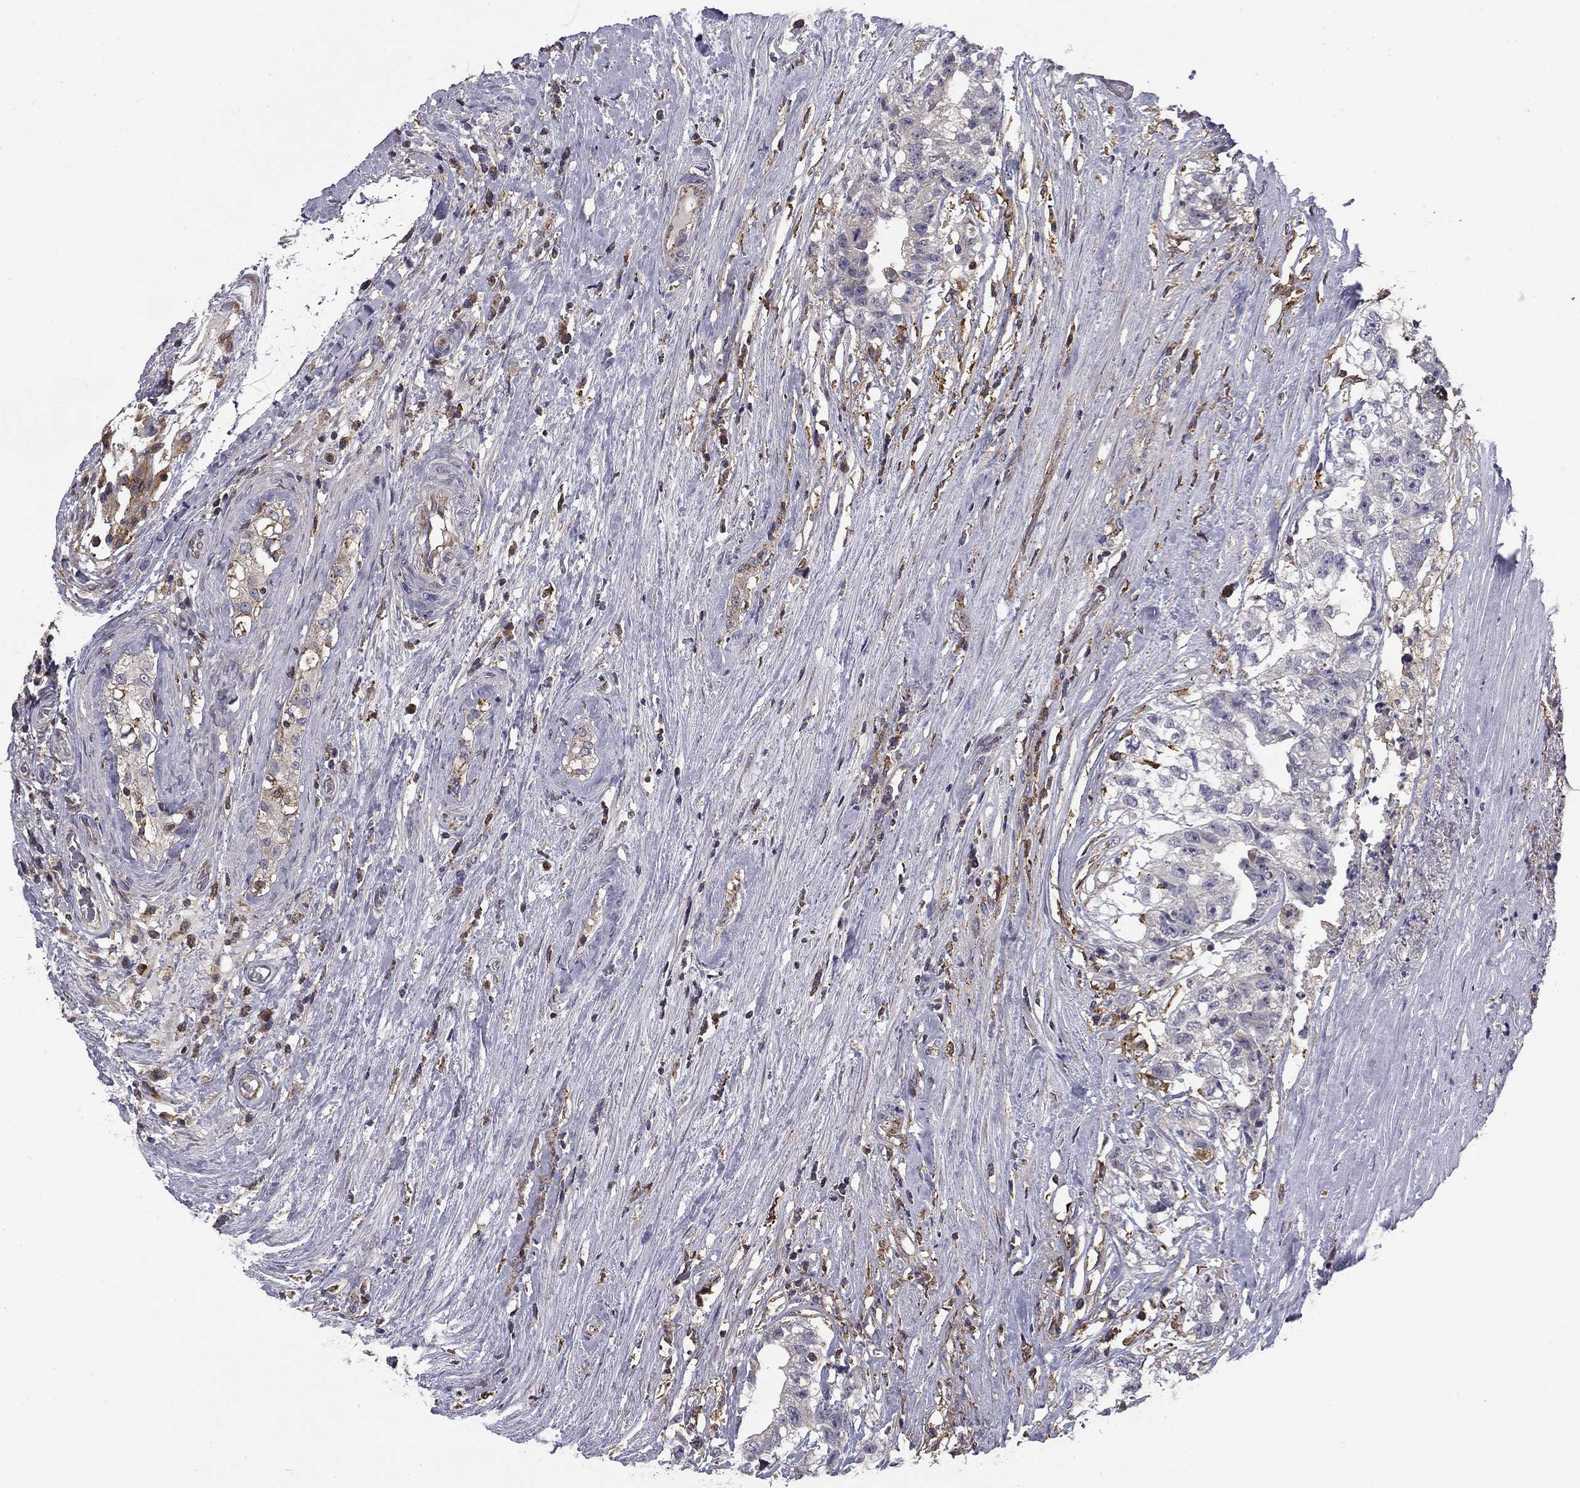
{"staining": {"intensity": "negative", "quantity": "none", "location": "none"}, "tissue": "testis cancer", "cell_type": "Tumor cells", "image_type": "cancer", "snomed": [{"axis": "morphology", "description": "Seminoma, NOS"}, {"axis": "morphology", "description": "Carcinoma, Embryonal, NOS"}, {"axis": "topography", "description": "Testis"}], "caption": "A photomicrograph of testis embryonal carcinoma stained for a protein exhibits no brown staining in tumor cells.", "gene": "PLCB2", "patient": {"sex": "male", "age": 41}}